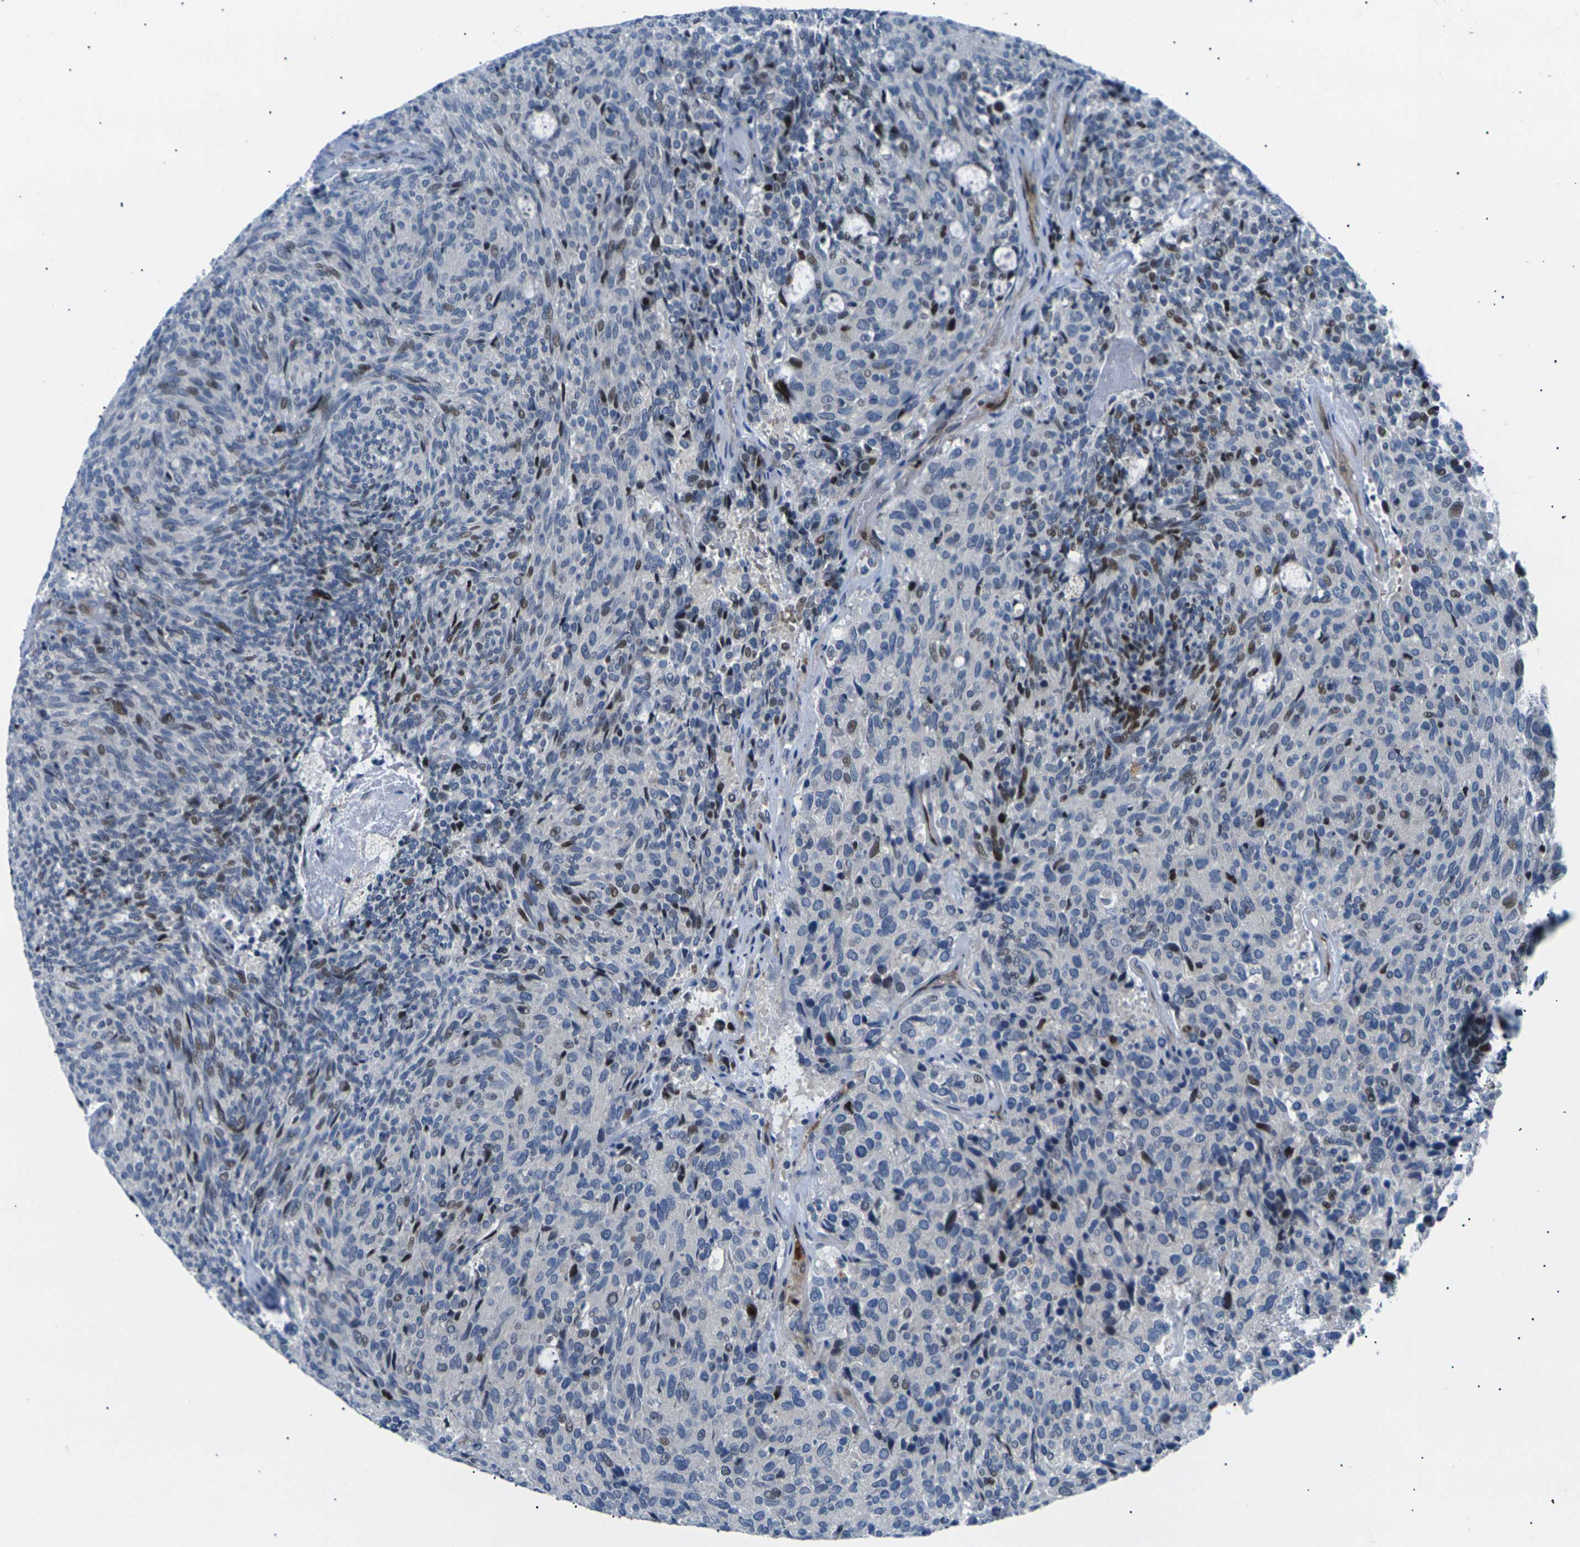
{"staining": {"intensity": "moderate", "quantity": "<25%", "location": "nuclear"}, "tissue": "carcinoid", "cell_type": "Tumor cells", "image_type": "cancer", "snomed": [{"axis": "morphology", "description": "Carcinoid, malignant, NOS"}, {"axis": "topography", "description": "Pancreas"}], "caption": "An immunohistochemistry (IHC) photomicrograph of tumor tissue is shown. Protein staining in brown highlights moderate nuclear positivity in carcinoid (malignant) within tumor cells. Using DAB (3,3'-diaminobenzidine) (brown) and hematoxylin (blue) stains, captured at high magnification using brightfield microscopy.", "gene": "RPS6KA3", "patient": {"sex": "female", "age": 54}}